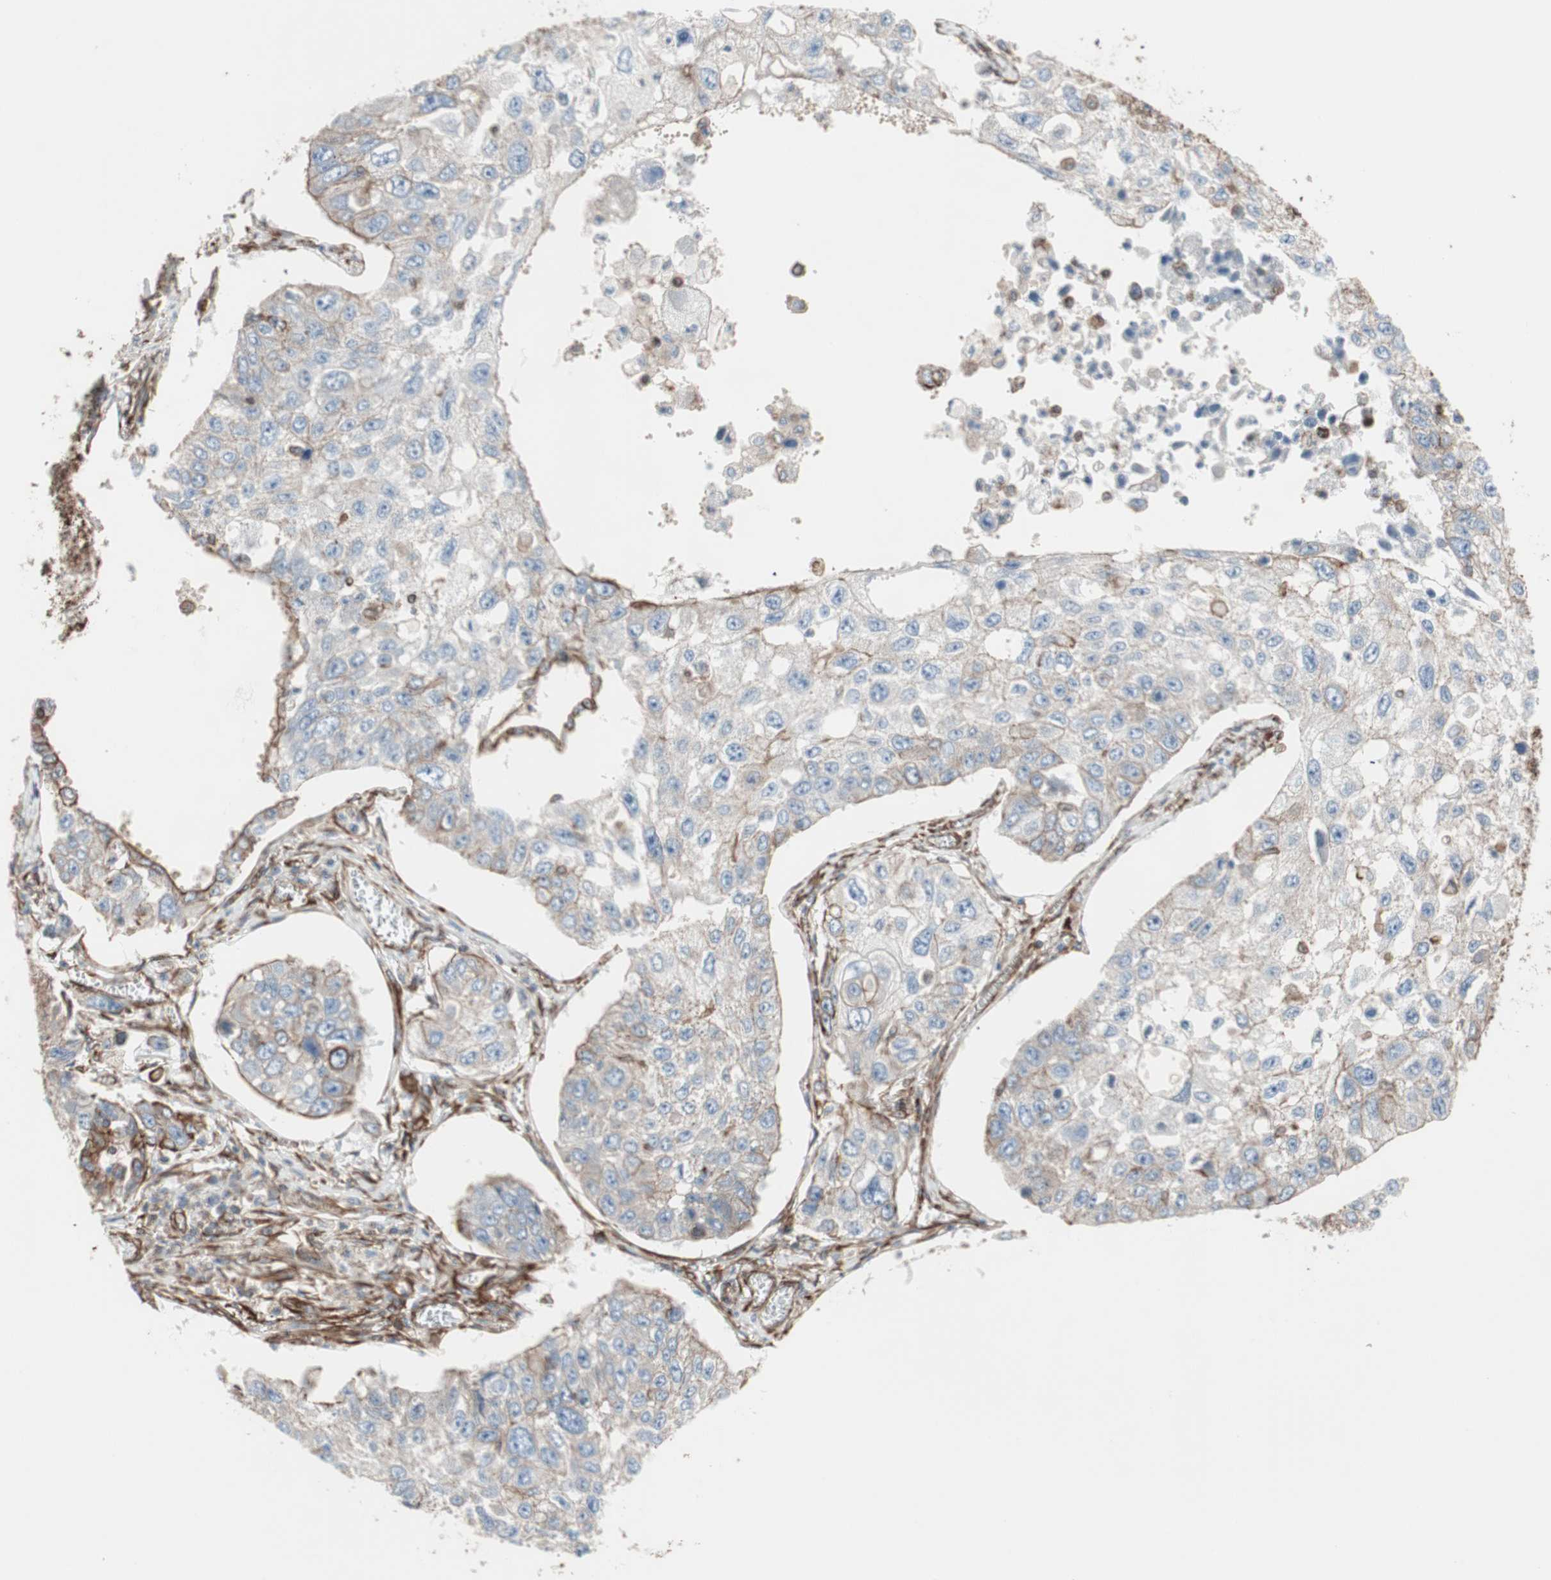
{"staining": {"intensity": "moderate", "quantity": "<25%", "location": "cytoplasmic/membranous"}, "tissue": "lung cancer", "cell_type": "Tumor cells", "image_type": "cancer", "snomed": [{"axis": "morphology", "description": "Squamous cell carcinoma, NOS"}, {"axis": "topography", "description": "Lung"}], "caption": "Lung cancer was stained to show a protein in brown. There is low levels of moderate cytoplasmic/membranous expression in about <25% of tumor cells.", "gene": "TCTA", "patient": {"sex": "male", "age": 71}}